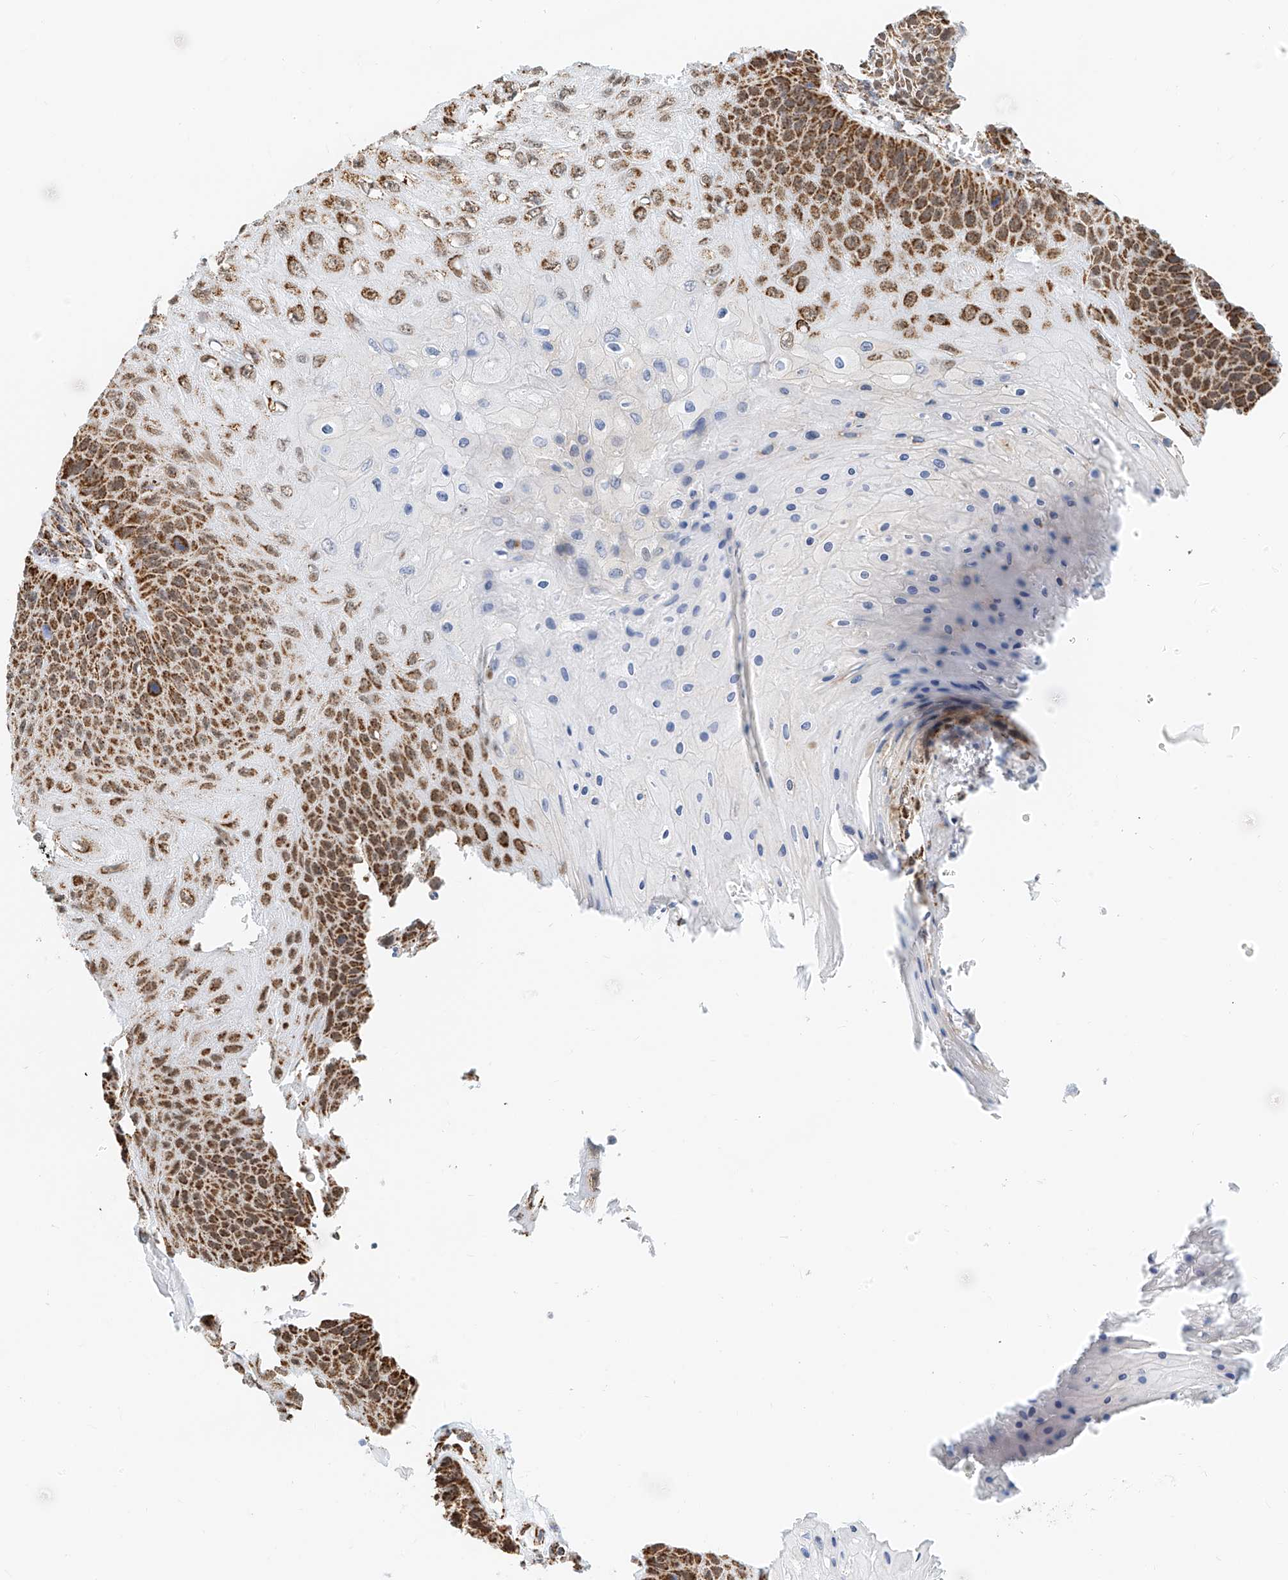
{"staining": {"intensity": "strong", "quantity": ">75%", "location": "cytoplasmic/membranous"}, "tissue": "skin cancer", "cell_type": "Tumor cells", "image_type": "cancer", "snomed": [{"axis": "morphology", "description": "Squamous cell carcinoma, NOS"}, {"axis": "topography", "description": "Skin"}], "caption": "DAB (3,3'-diaminobenzidine) immunohistochemical staining of skin squamous cell carcinoma demonstrates strong cytoplasmic/membranous protein positivity in about >75% of tumor cells.", "gene": "NALCN", "patient": {"sex": "female", "age": 88}}